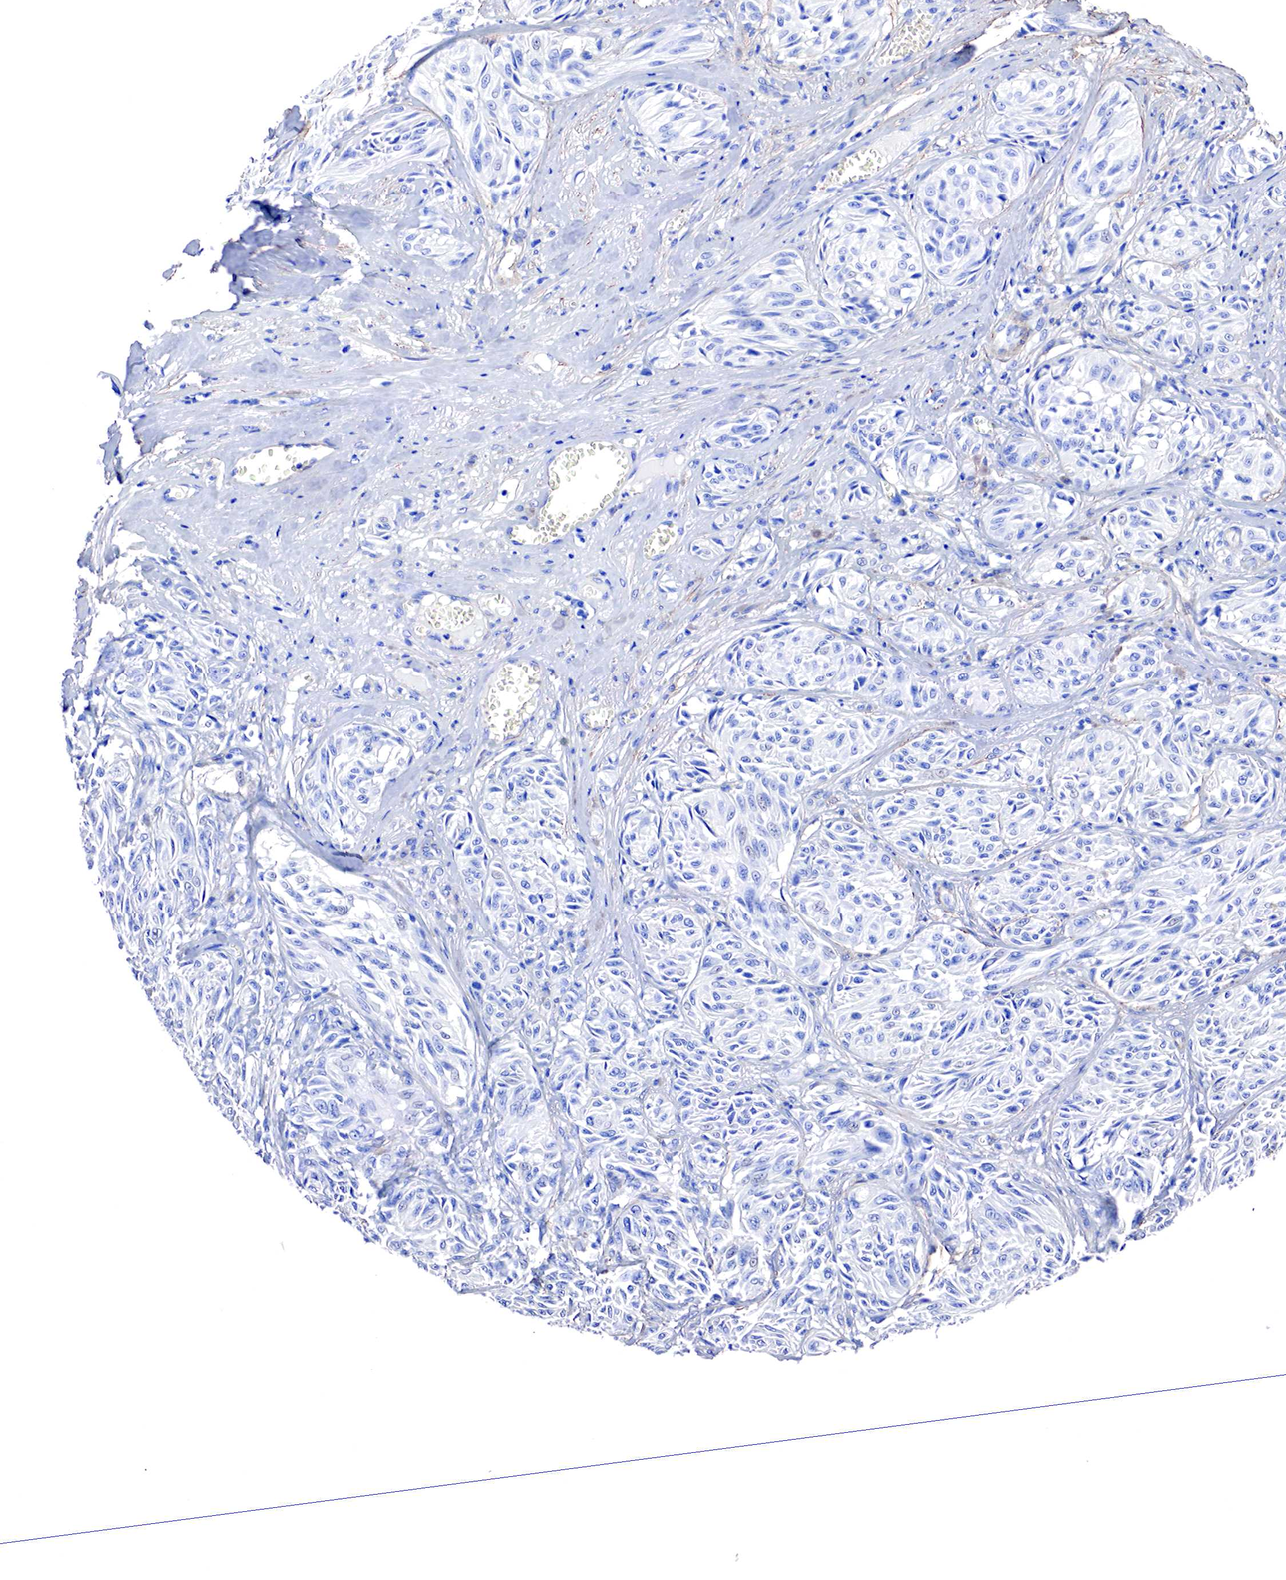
{"staining": {"intensity": "negative", "quantity": "none", "location": "none"}, "tissue": "melanoma", "cell_type": "Tumor cells", "image_type": "cancer", "snomed": [{"axis": "morphology", "description": "Malignant melanoma, NOS"}, {"axis": "topography", "description": "Skin"}], "caption": "A photomicrograph of malignant melanoma stained for a protein exhibits no brown staining in tumor cells.", "gene": "TPM1", "patient": {"sex": "male", "age": 54}}